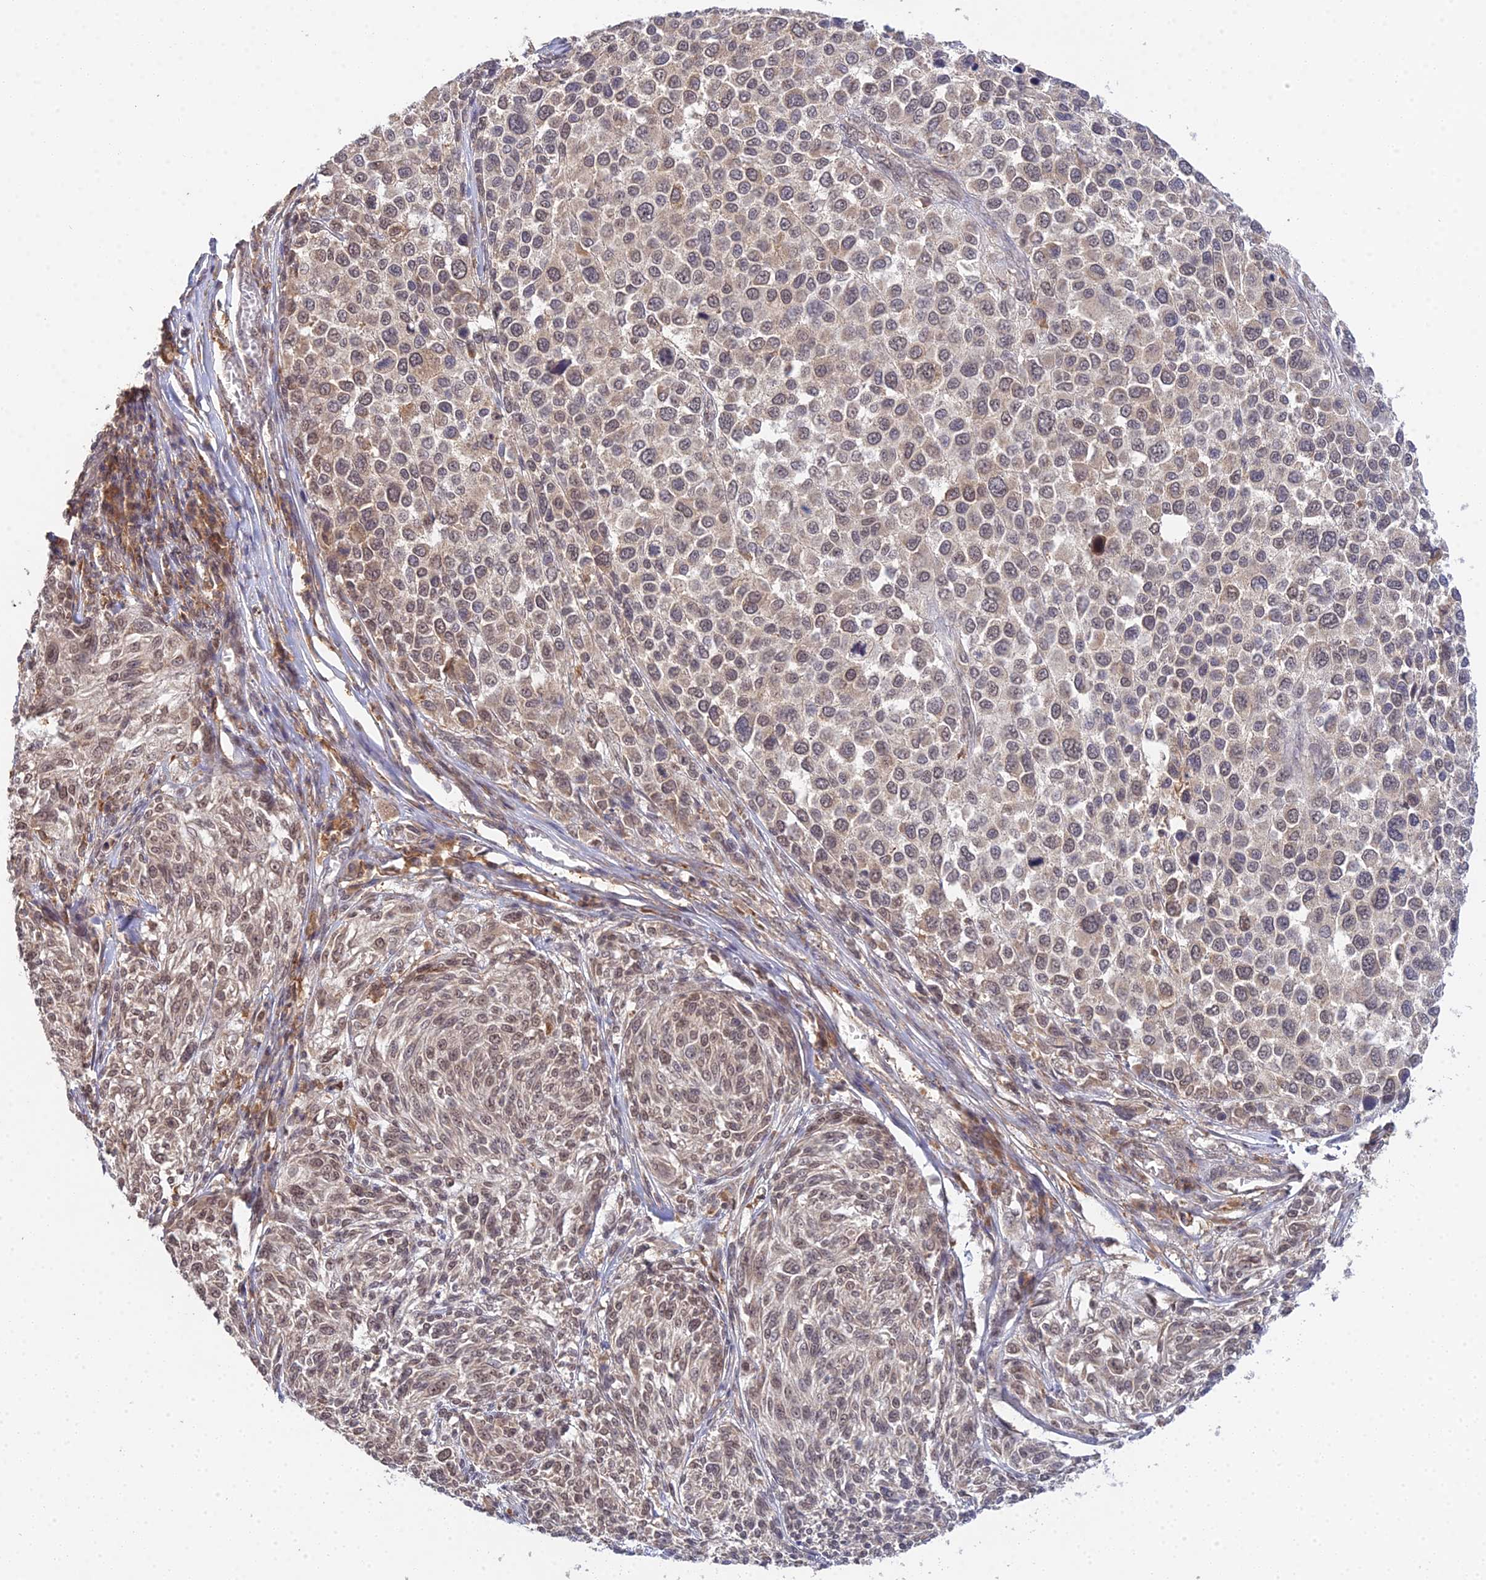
{"staining": {"intensity": "moderate", "quantity": "25%-75%", "location": "cytoplasmic/membranous,nuclear"}, "tissue": "melanoma", "cell_type": "Tumor cells", "image_type": "cancer", "snomed": [{"axis": "morphology", "description": "Malignant melanoma, NOS"}, {"axis": "topography", "description": "Skin of trunk"}], "caption": "High-power microscopy captured an immunohistochemistry image of malignant melanoma, revealing moderate cytoplasmic/membranous and nuclear positivity in about 25%-75% of tumor cells.", "gene": "TPRX1", "patient": {"sex": "male", "age": 71}}